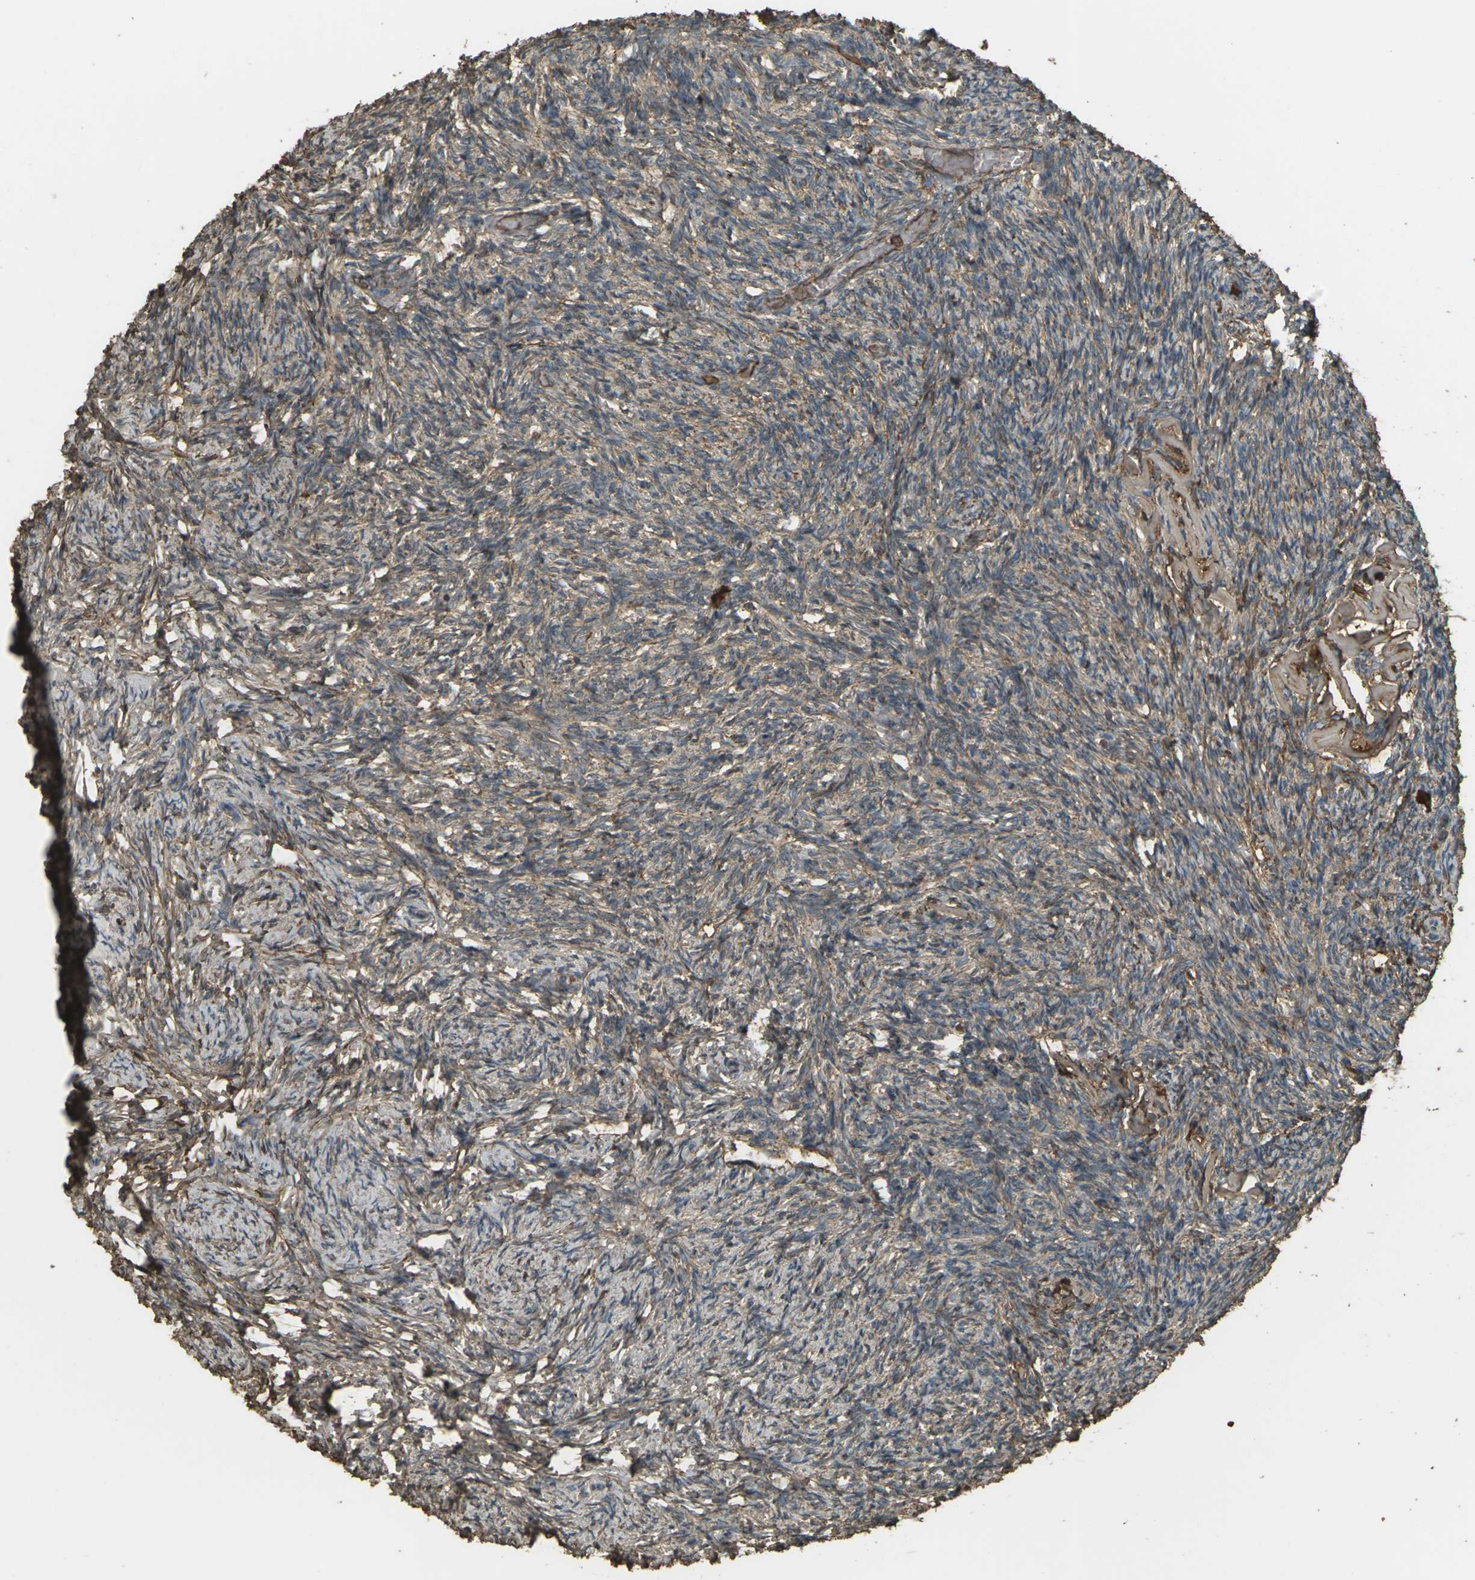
{"staining": {"intensity": "strong", "quantity": ">75%", "location": "cytoplasmic/membranous"}, "tissue": "ovary", "cell_type": "Follicle cells", "image_type": "normal", "snomed": [{"axis": "morphology", "description": "Normal tissue, NOS"}, {"axis": "topography", "description": "Ovary"}], "caption": "A histopathology image of ovary stained for a protein exhibits strong cytoplasmic/membranous brown staining in follicle cells.", "gene": "CYP1B1", "patient": {"sex": "female", "age": 60}}